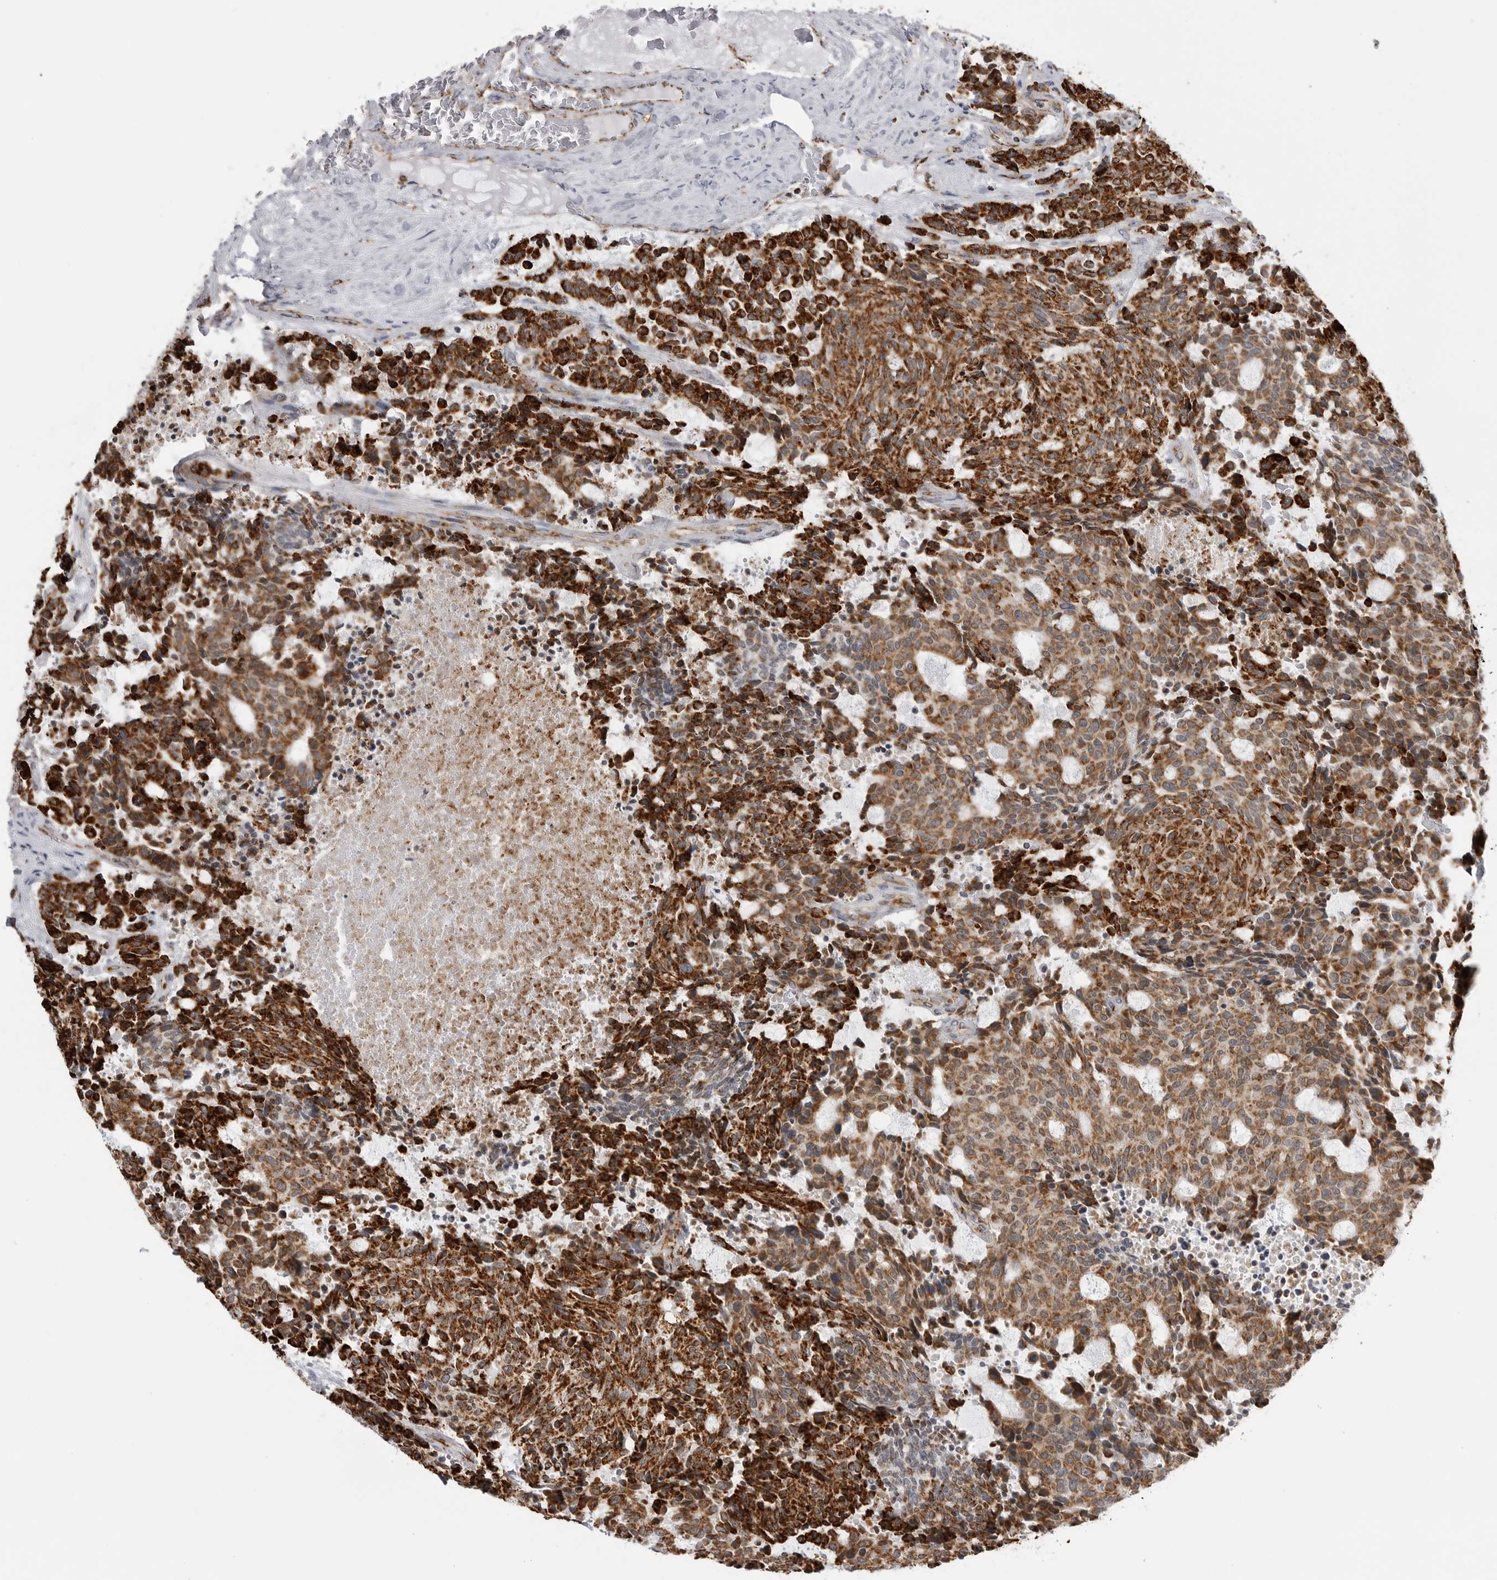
{"staining": {"intensity": "strong", "quantity": ">75%", "location": "cytoplasmic/membranous"}, "tissue": "carcinoid", "cell_type": "Tumor cells", "image_type": "cancer", "snomed": [{"axis": "morphology", "description": "Carcinoid, malignant, NOS"}, {"axis": "topography", "description": "Pancreas"}], "caption": "Strong cytoplasmic/membranous staining for a protein is seen in approximately >75% of tumor cells of carcinoid using IHC.", "gene": "COX5A", "patient": {"sex": "female", "age": 54}}